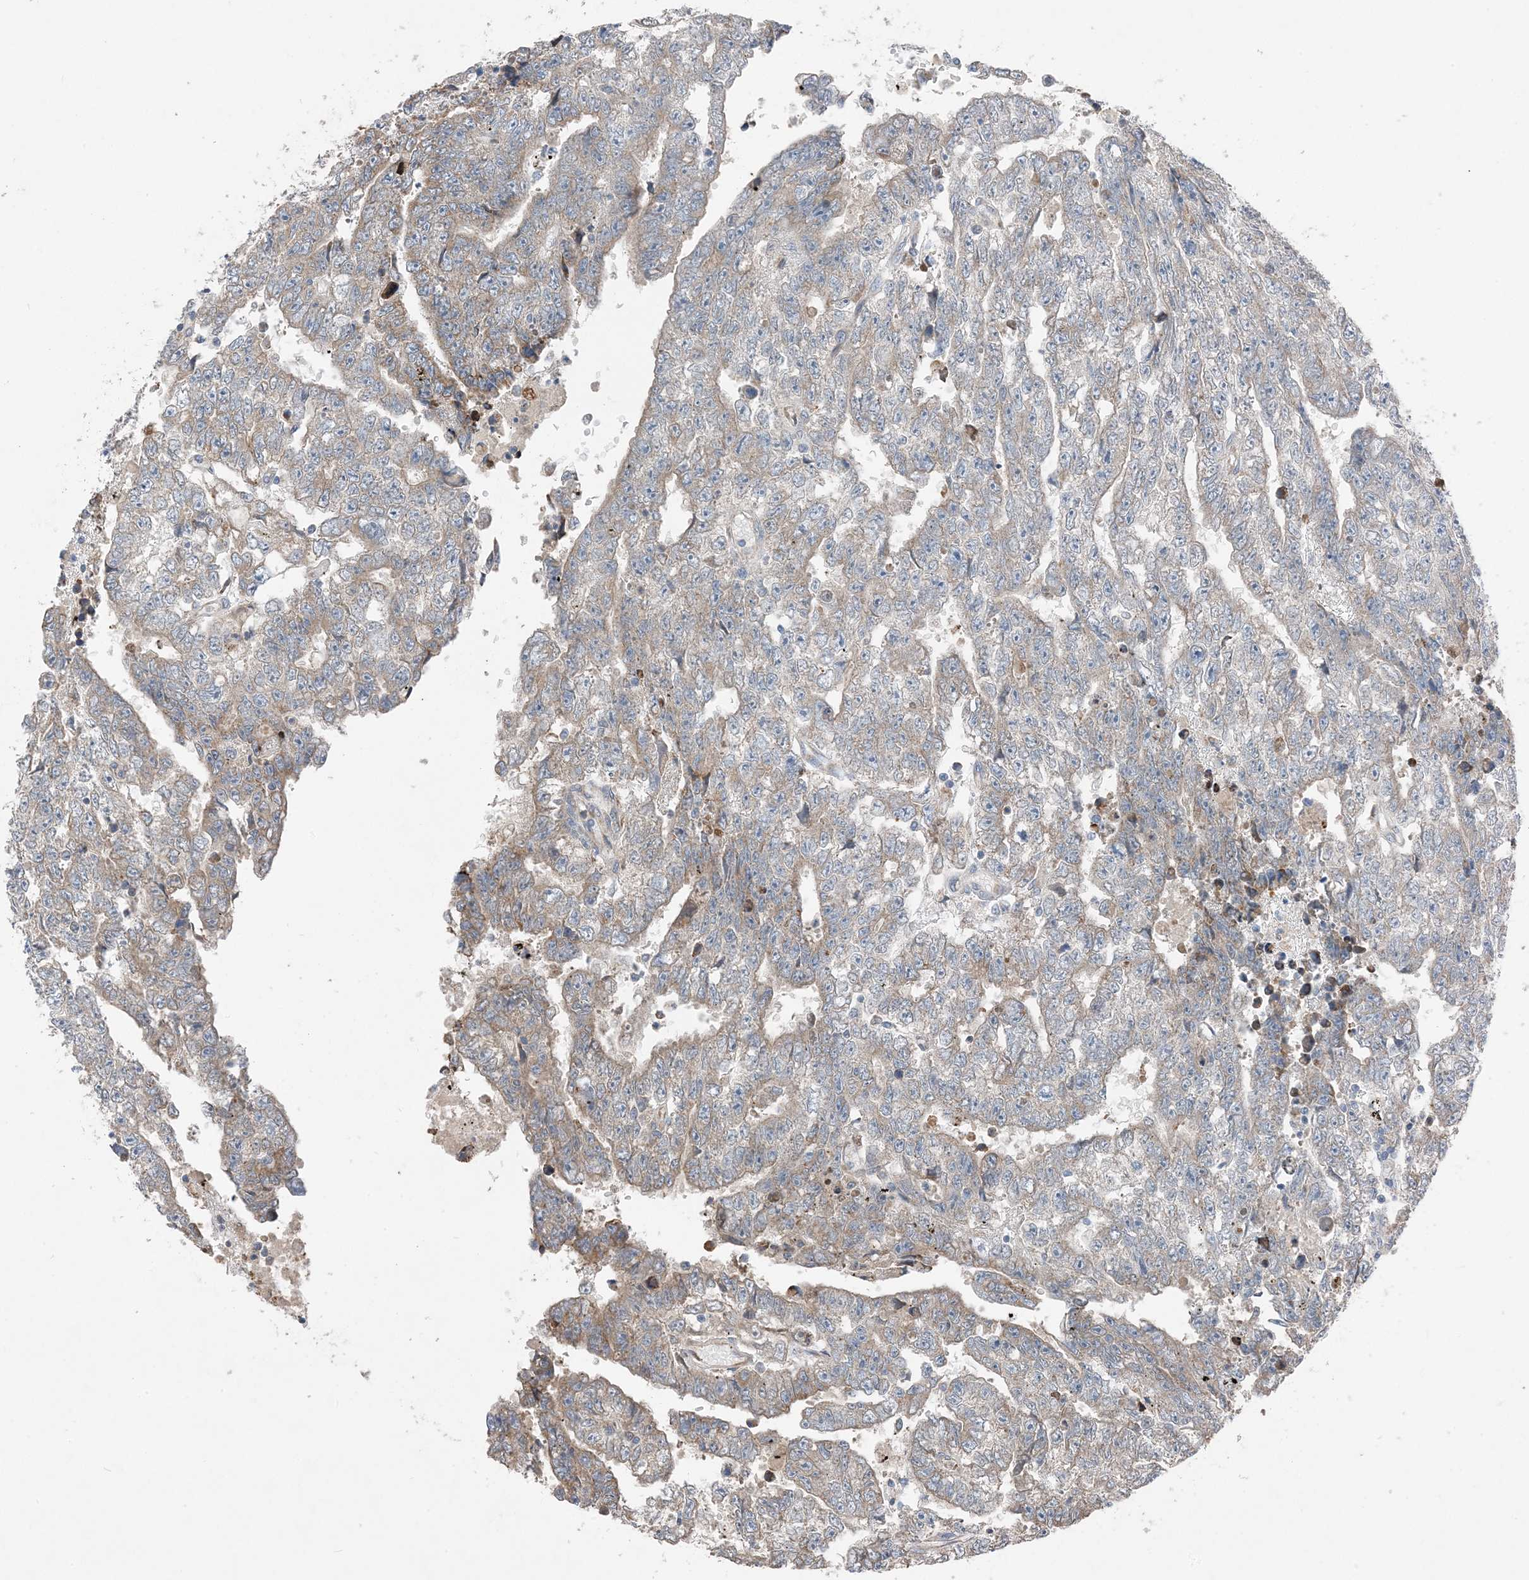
{"staining": {"intensity": "weak", "quantity": "<25%", "location": "cytoplasmic/membranous"}, "tissue": "testis cancer", "cell_type": "Tumor cells", "image_type": "cancer", "snomed": [{"axis": "morphology", "description": "Carcinoma, Embryonal, NOS"}, {"axis": "topography", "description": "Testis"}], "caption": "Image shows no significant protein expression in tumor cells of embryonal carcinoma (testis).", "gene": "DHX30", "patient": {"sex": "male", "age": 25}}